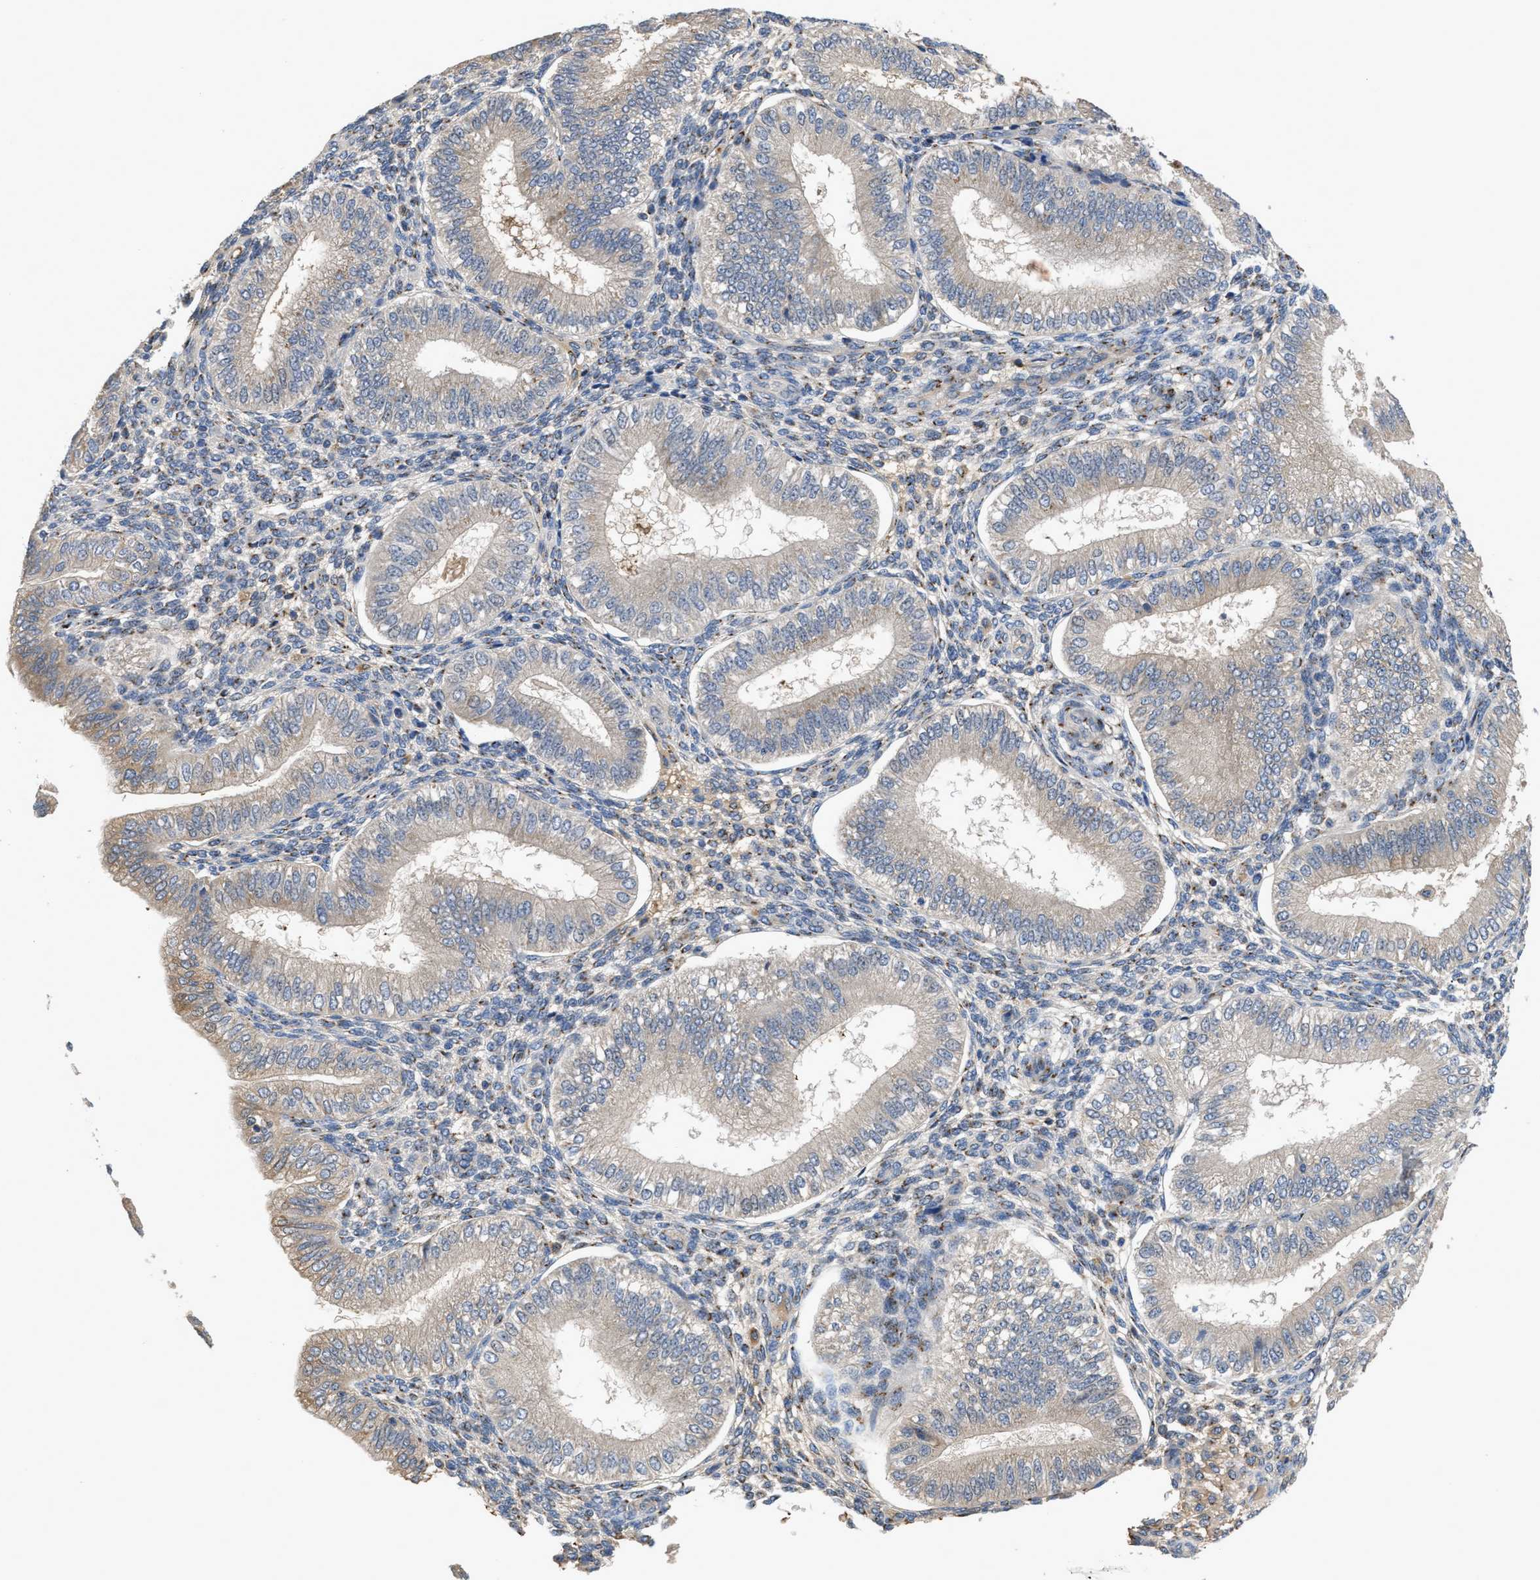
{"staining": {"intensity": "negative", "quantity": "none", "location": "none"}, "tissue": "endometrium", "cell_type": "Cells in endometrial stroma", "image_type": "normal", "snomed": [{"axis": "morphology", "description": "Normal tissue, NOS"}, {"axis": "topography", "description": "Endometrium"}], "caption": "This is an immunohistochemistry (IHC) micrograph of normal human endometrium. There is no staining in cells in endometrial stroma.", "gene": "SIK2", "patient": {"sex": "female", "age": 39}}